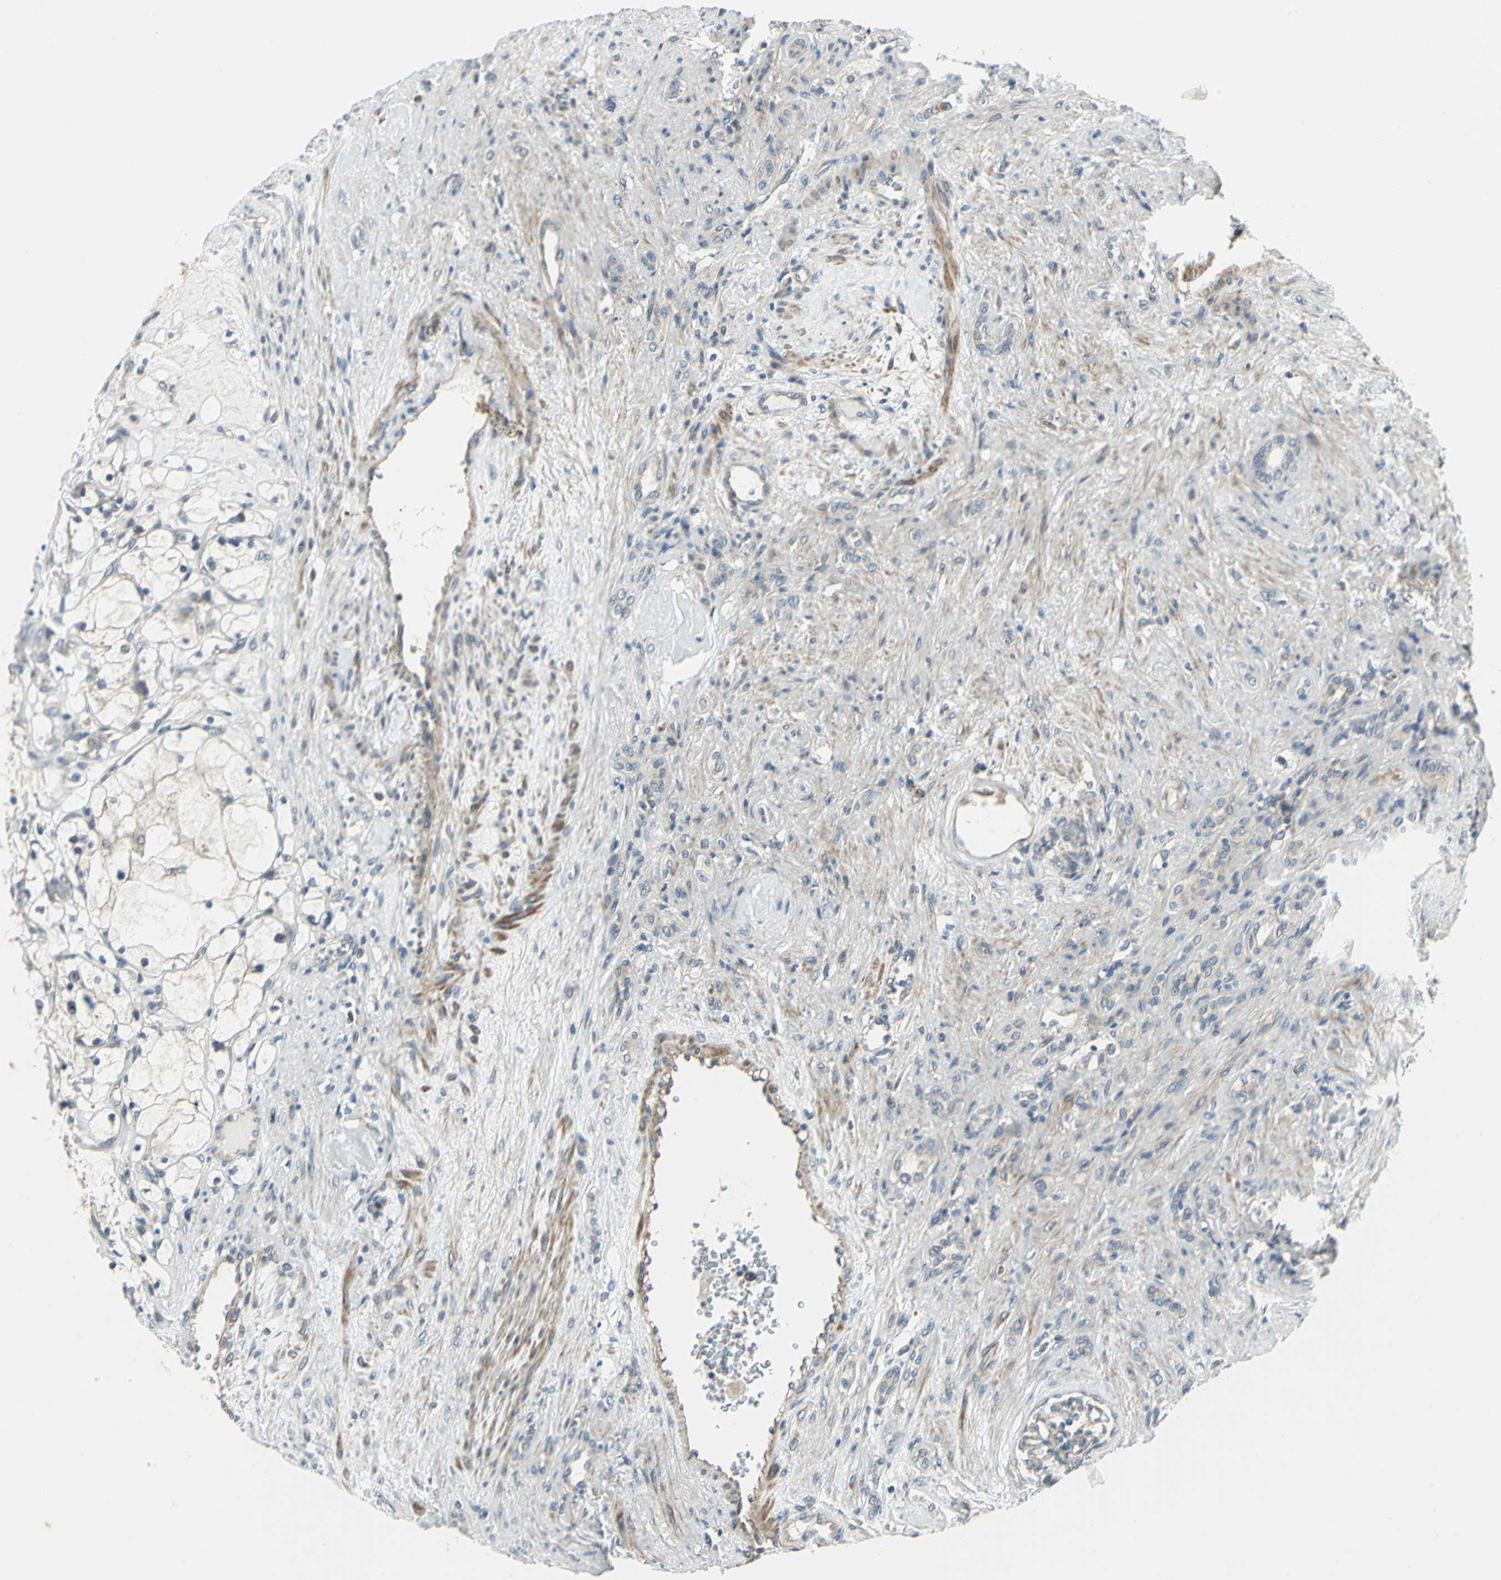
{"staining": {"intensity": "weak", "quantity": "<25%", "location": "cytoplasmic/membranous"}, "tissue": "renal cancer", "cell_type": "Tumor cells", "image_type": "cancer", "snomed": [{"axis": "morphology", "description": "Adenocarcinoma, NOS"}, {"axis": "topography", "description": "Kidney"}], "caption": "This is a image of IHC staining of renal cancer (adenocarcinoma), which shows no positivity in tumor cells. (Brightfield microscopy of DAB immunohistochemistry at high magnification).", "gene": "PLAGL2", "patient": {"sex": "female", "age": 83}}